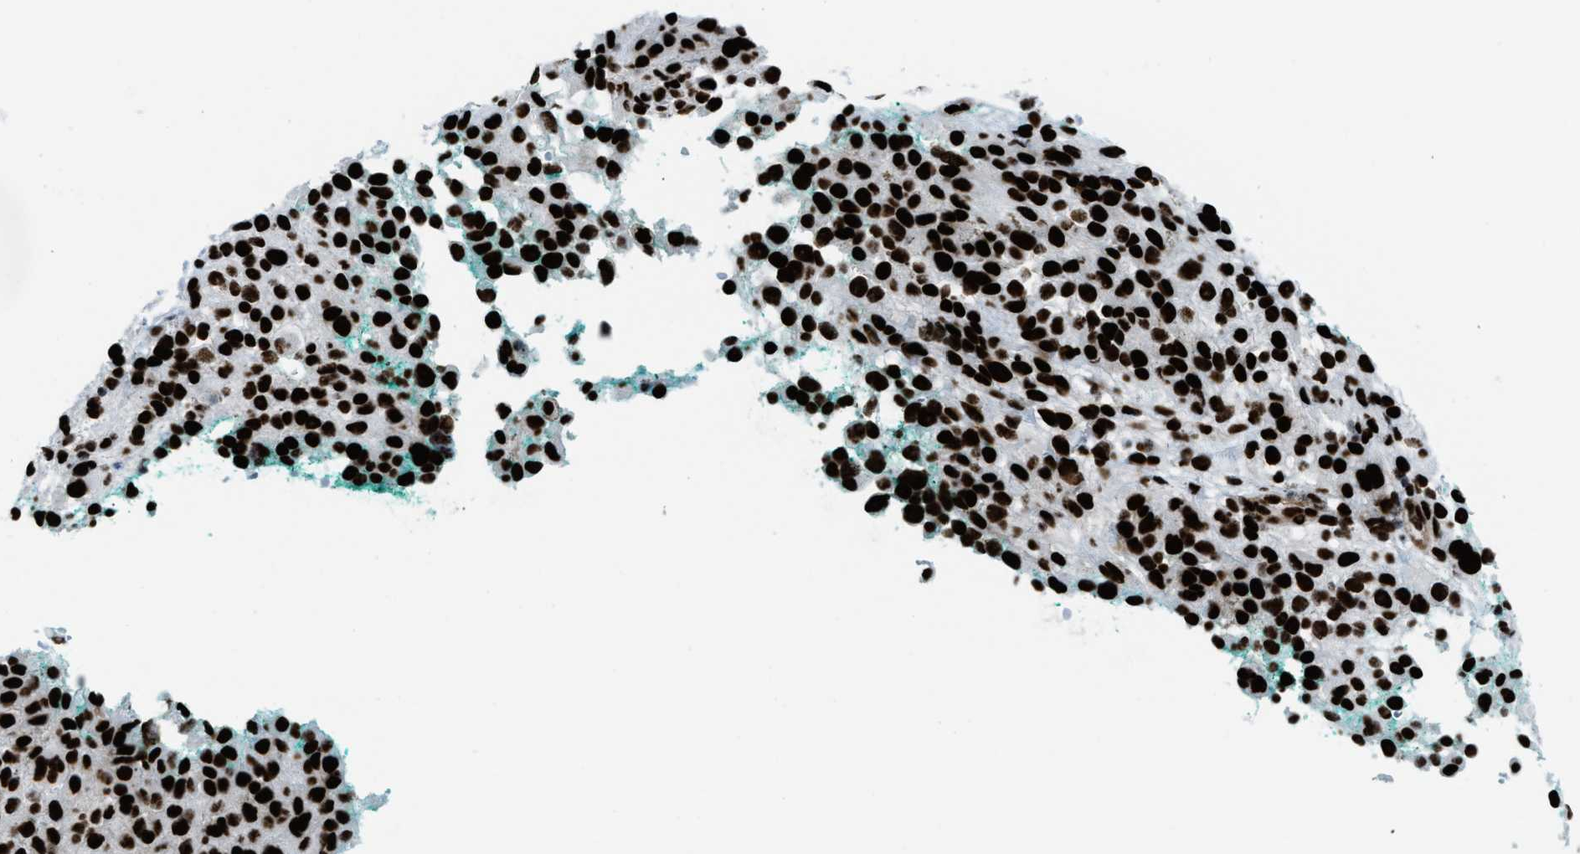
{"staining": {"intensity": "strong", "quantity": ">75%", "location": "nuclear"}, "tissue": "melanoma", "cell_type": "Tumor cells", "image_type": "cancer", "snomed": [{"axis": "morphology", "description": "Necrosis, NOS"}, {"axis": "morphology", "description": "Malignant melanoma, NOS"}, {"axis": "topography", "description": "Skin"}], "caption": "Strong nuclear protein expression is identified in about >75% of tumor cells in melanoma.", "gene": "NONO", "patient": {"sex": "female", "age": 87}}